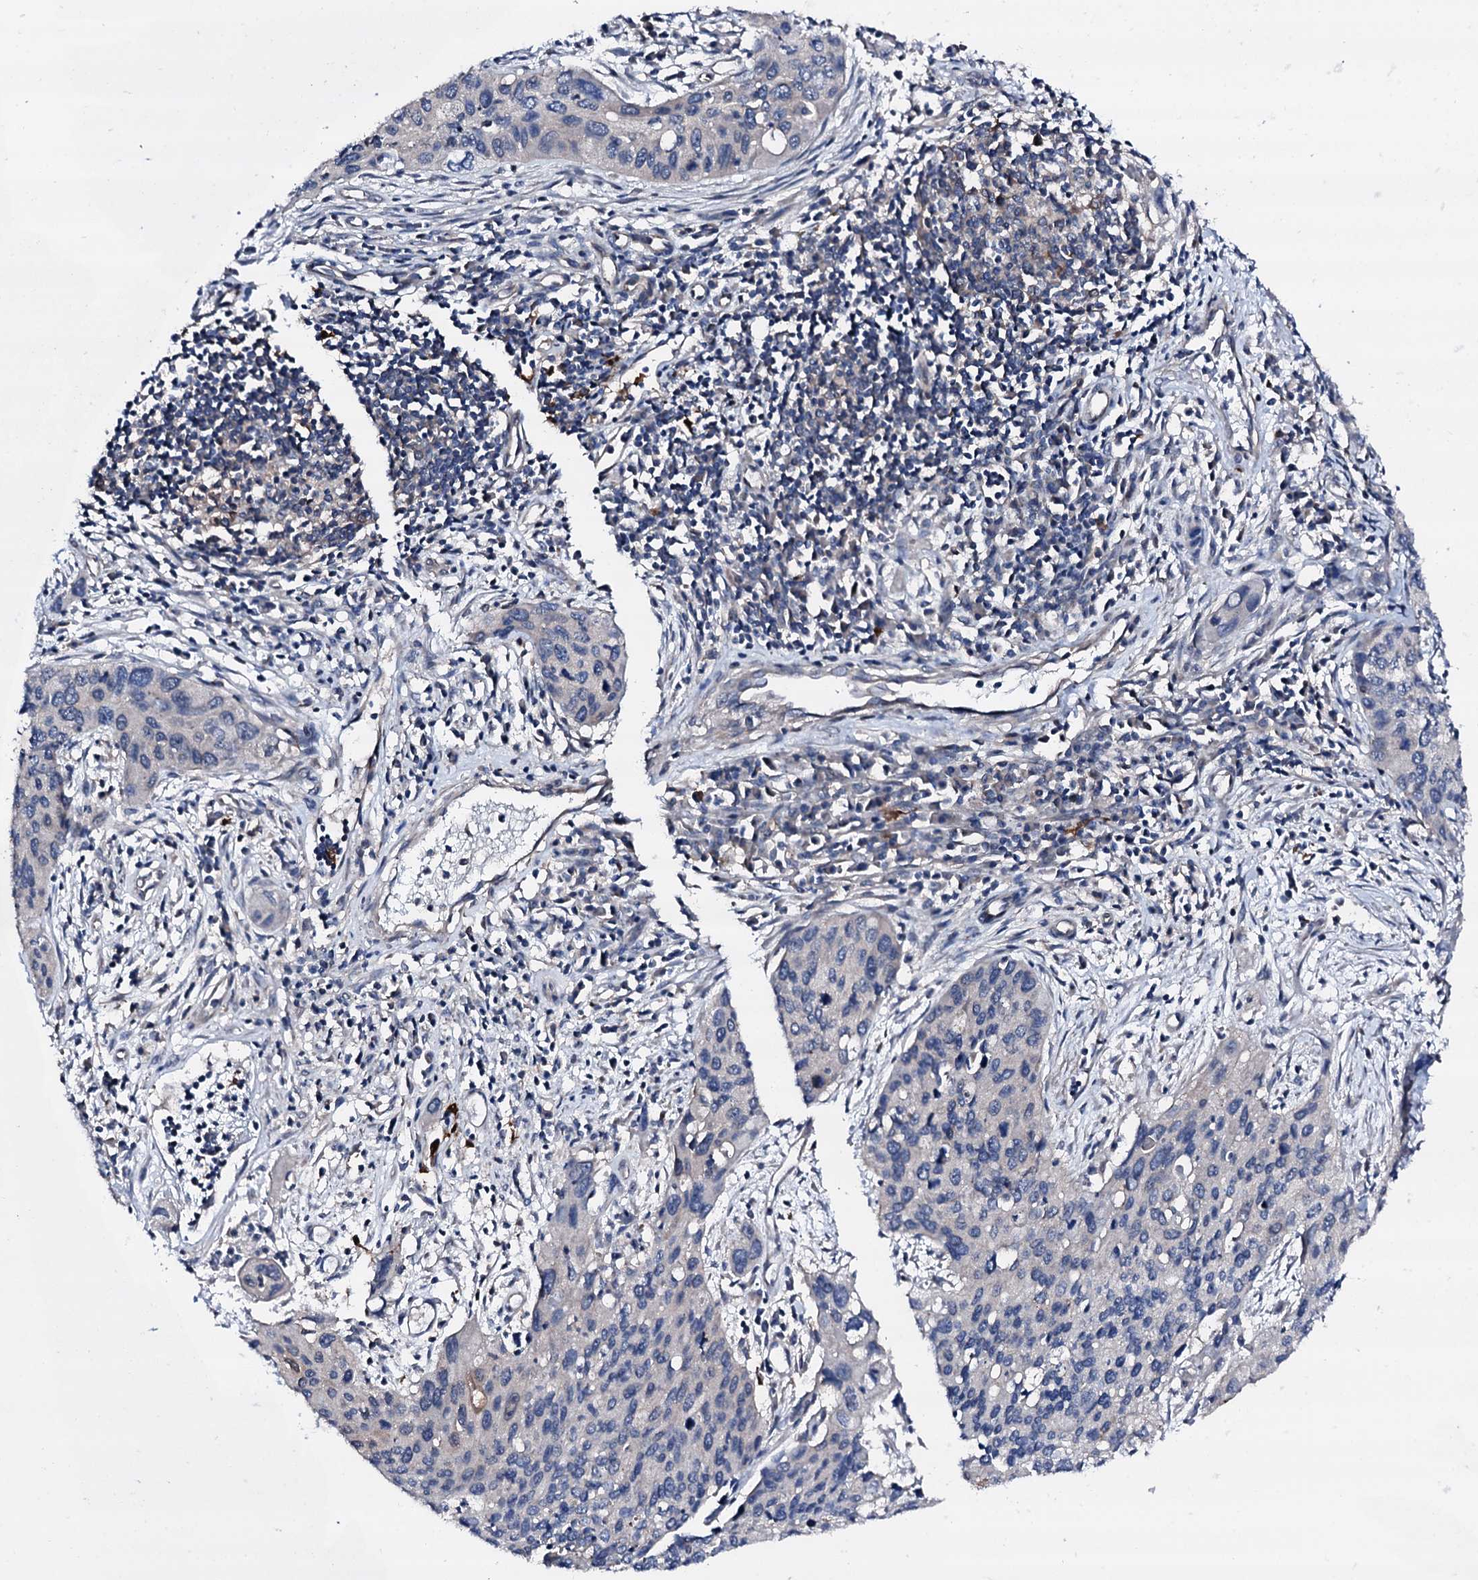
{"staining": {"intensity": "negative", "quantity": "none", "location": "none"}, "tissue": "cervical cancer", "cell_type": "Tumor cells", "image_type": "cancer", "snomed": [{"axis": "morphology", "description": "Squamous cell carcinoma, NOS"}, {"axis": "topography", "description": "Cervix"}], "caption": "Cervical cancer was stained to show a protein in brown. There is no significant expression in tumor cells.", "gene": "TRAFD1", "patient": {"sex": "female", "age": 55}}